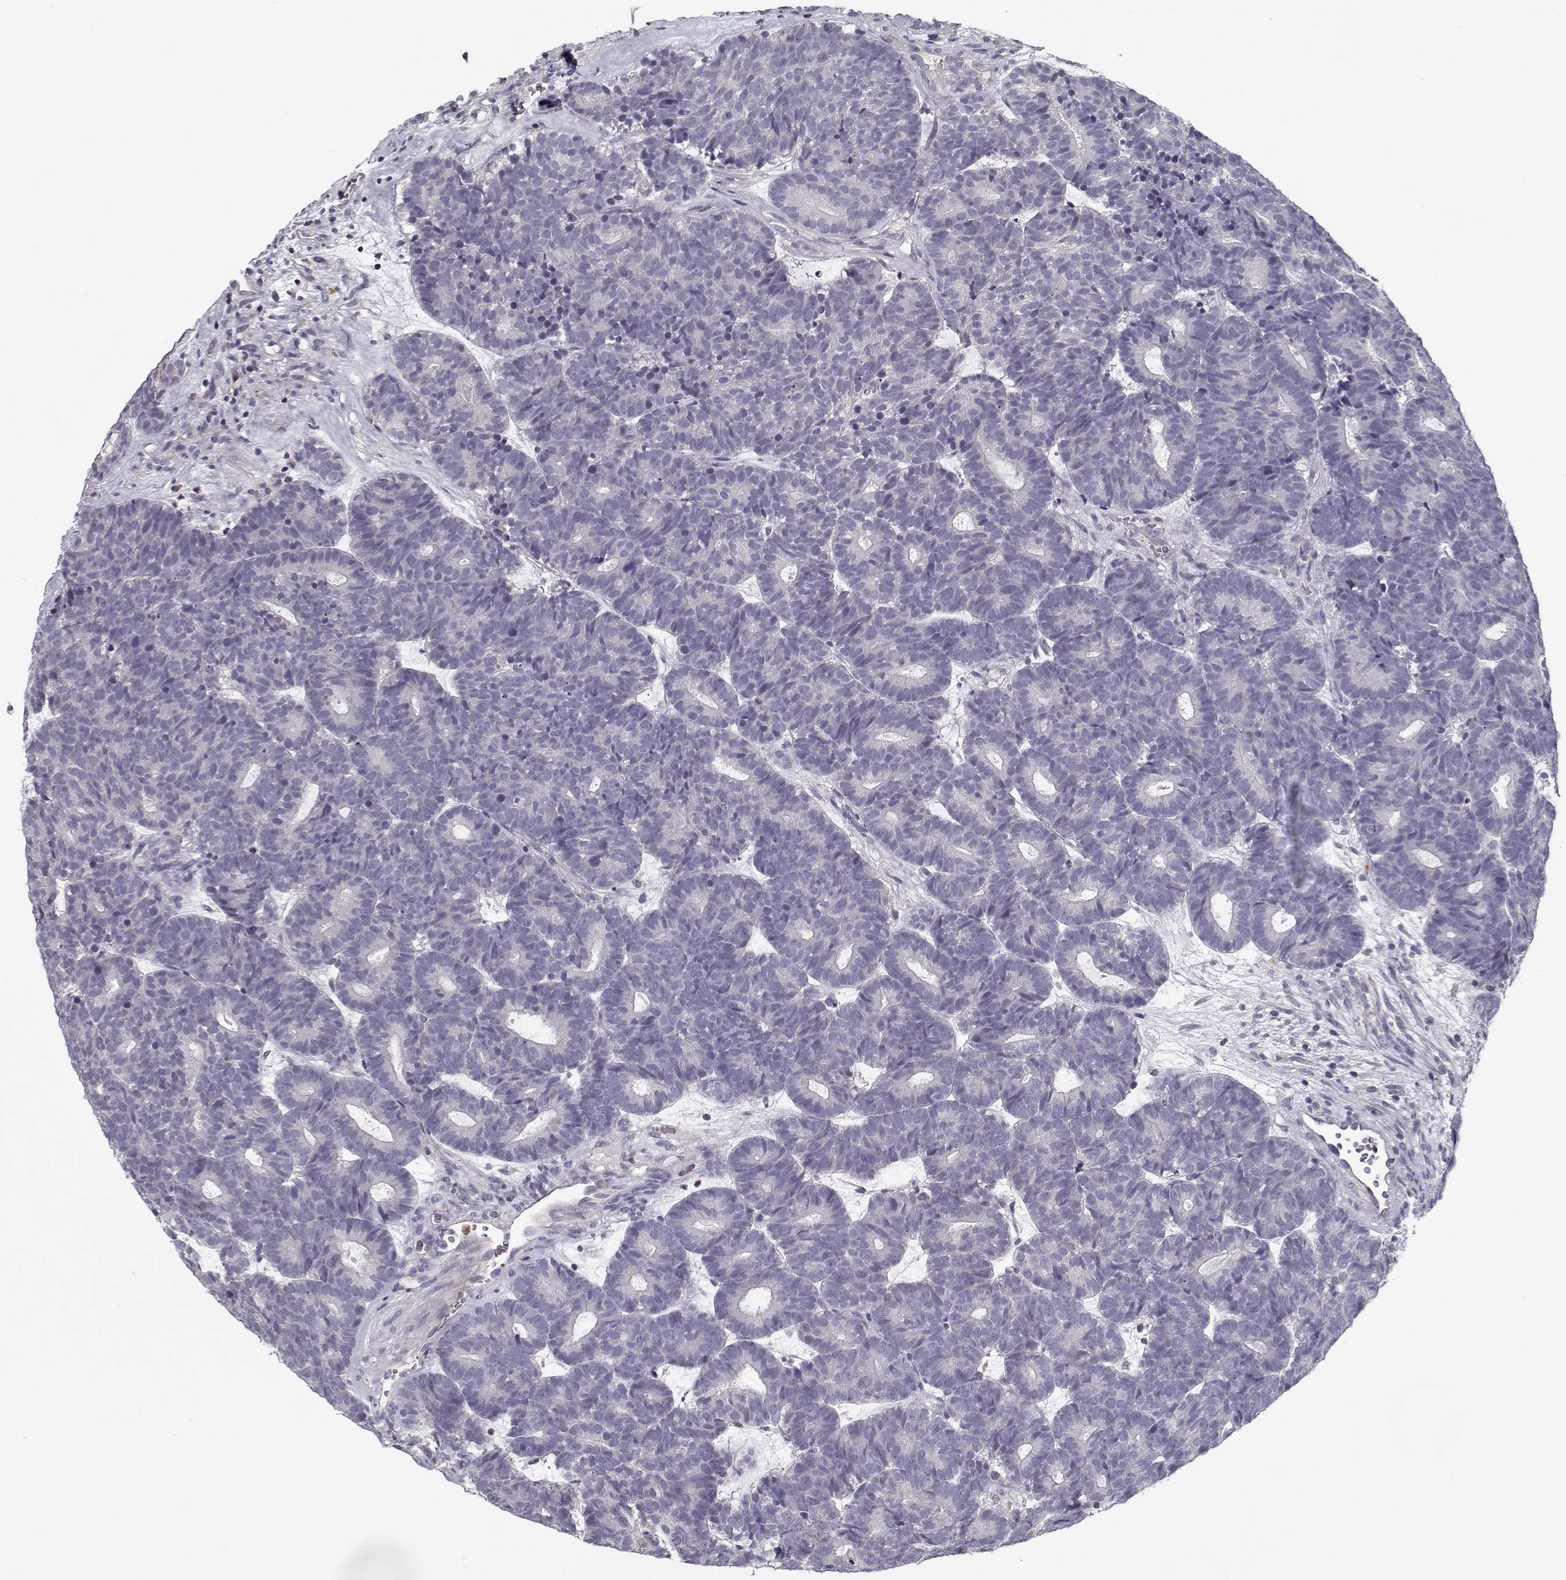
{"staining": {"intensity": "negative", "quantity": "none", "location": "none"}, "tissue": "head and neck cancer", "cell_type": "Tumor cells", "image_type": "cancer", "snomed": [{"axis": "morphology", "description": "Adenocarcinoma, NOS"}, {"axis": "topography", "description": "Head-Neck"}], "caption": "A high-resolution micrograph shows IHC staining of head and neck adenocarcinoma, which displays no significant expression in tumor cells.", "gene": "UNC13D", "patient": {"sex": "female", "age": 81}}